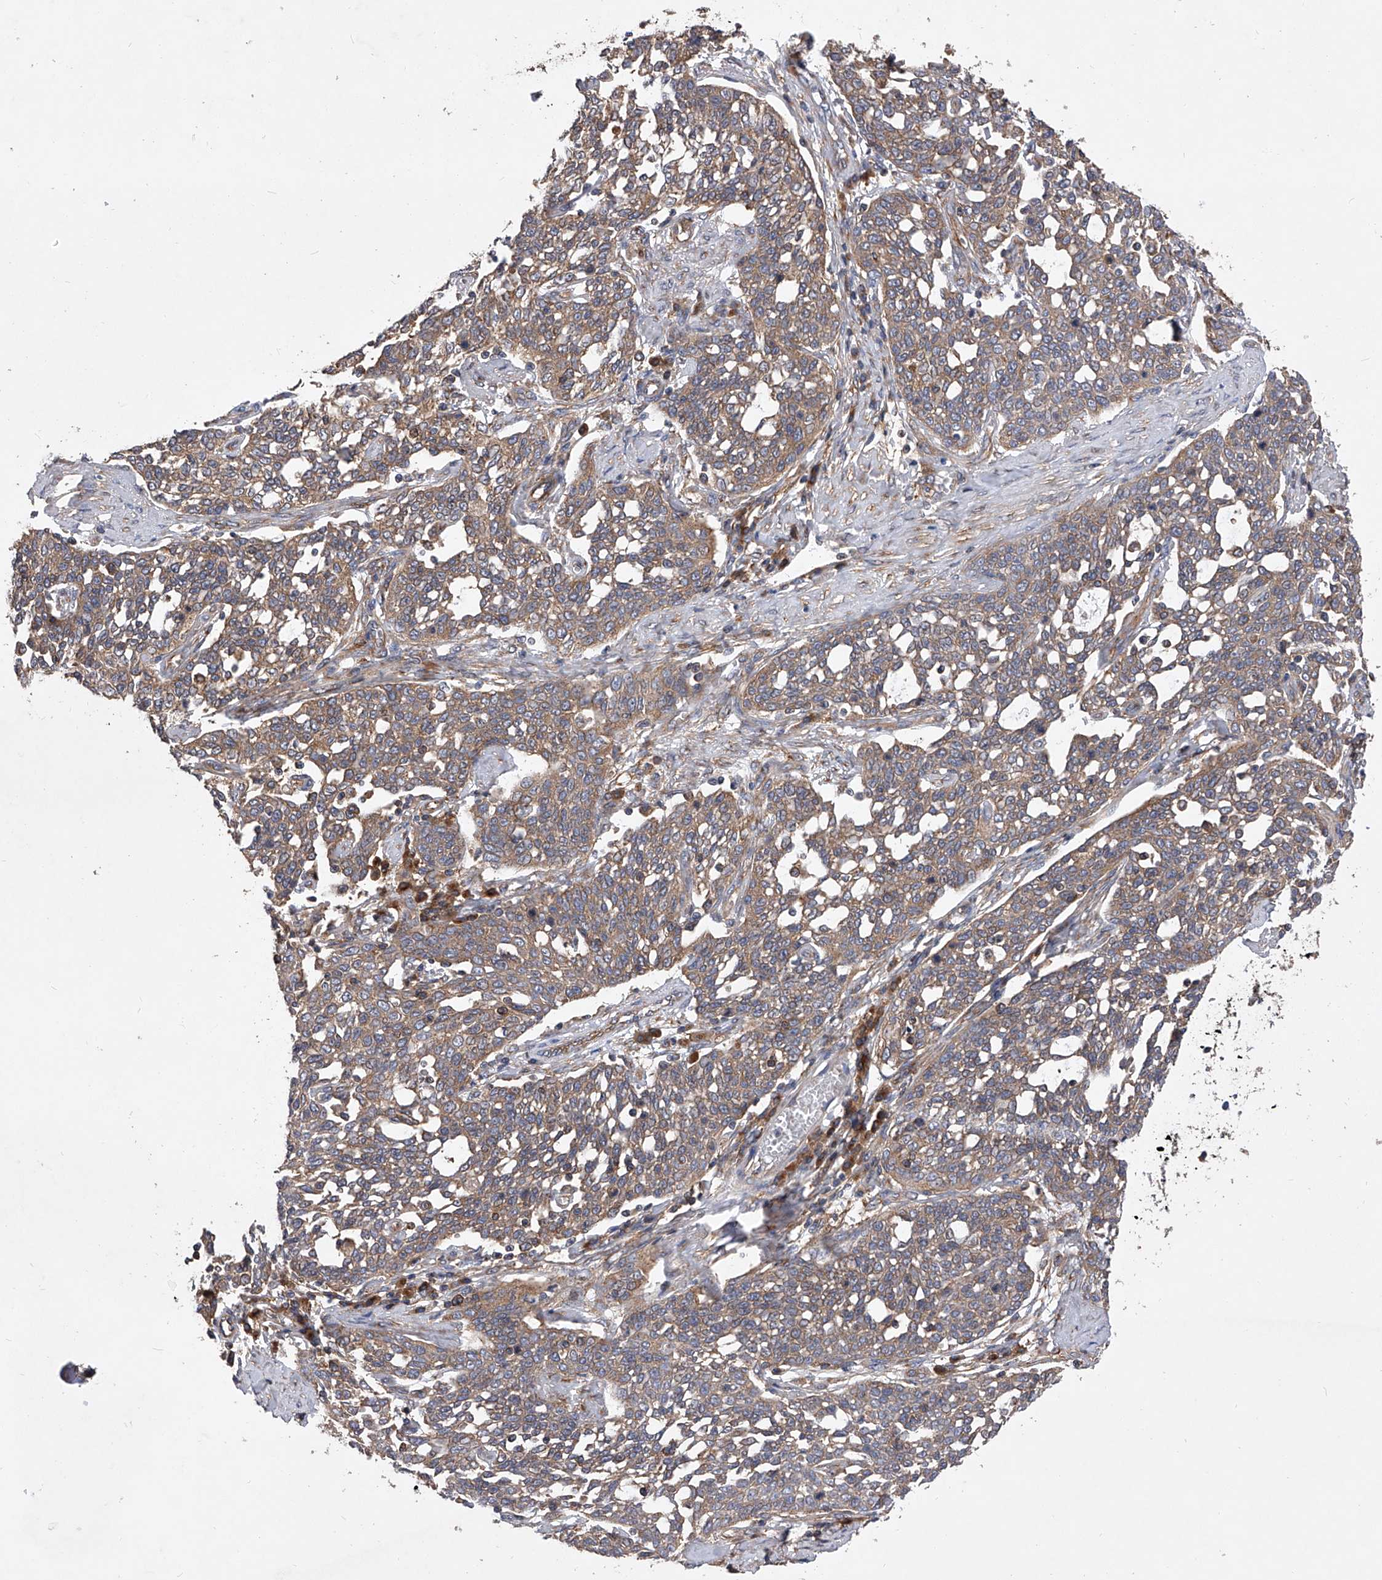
{"staining": {"intensity": "weak", "quantity": ">75%", "location": "cytoplasmic/membranous"}, "tissue": "cervical cancer", "cell_type": "Tumor cells", "image_type": "cancer", "snomed": [{"axis": "morphology", "description": "Squamous cell carcinoma, NOS"}, {"axis": "topography", "description": "Cervix"}], "caption": "Protein staining of squamous cell carcinoma (cervical) tissue demonstrates weak cytoplasmic/membranous expression in approximately >75% of tumor cells.", "gene": "CFAP410", "patient": {"sex": "female", "age": 34}}